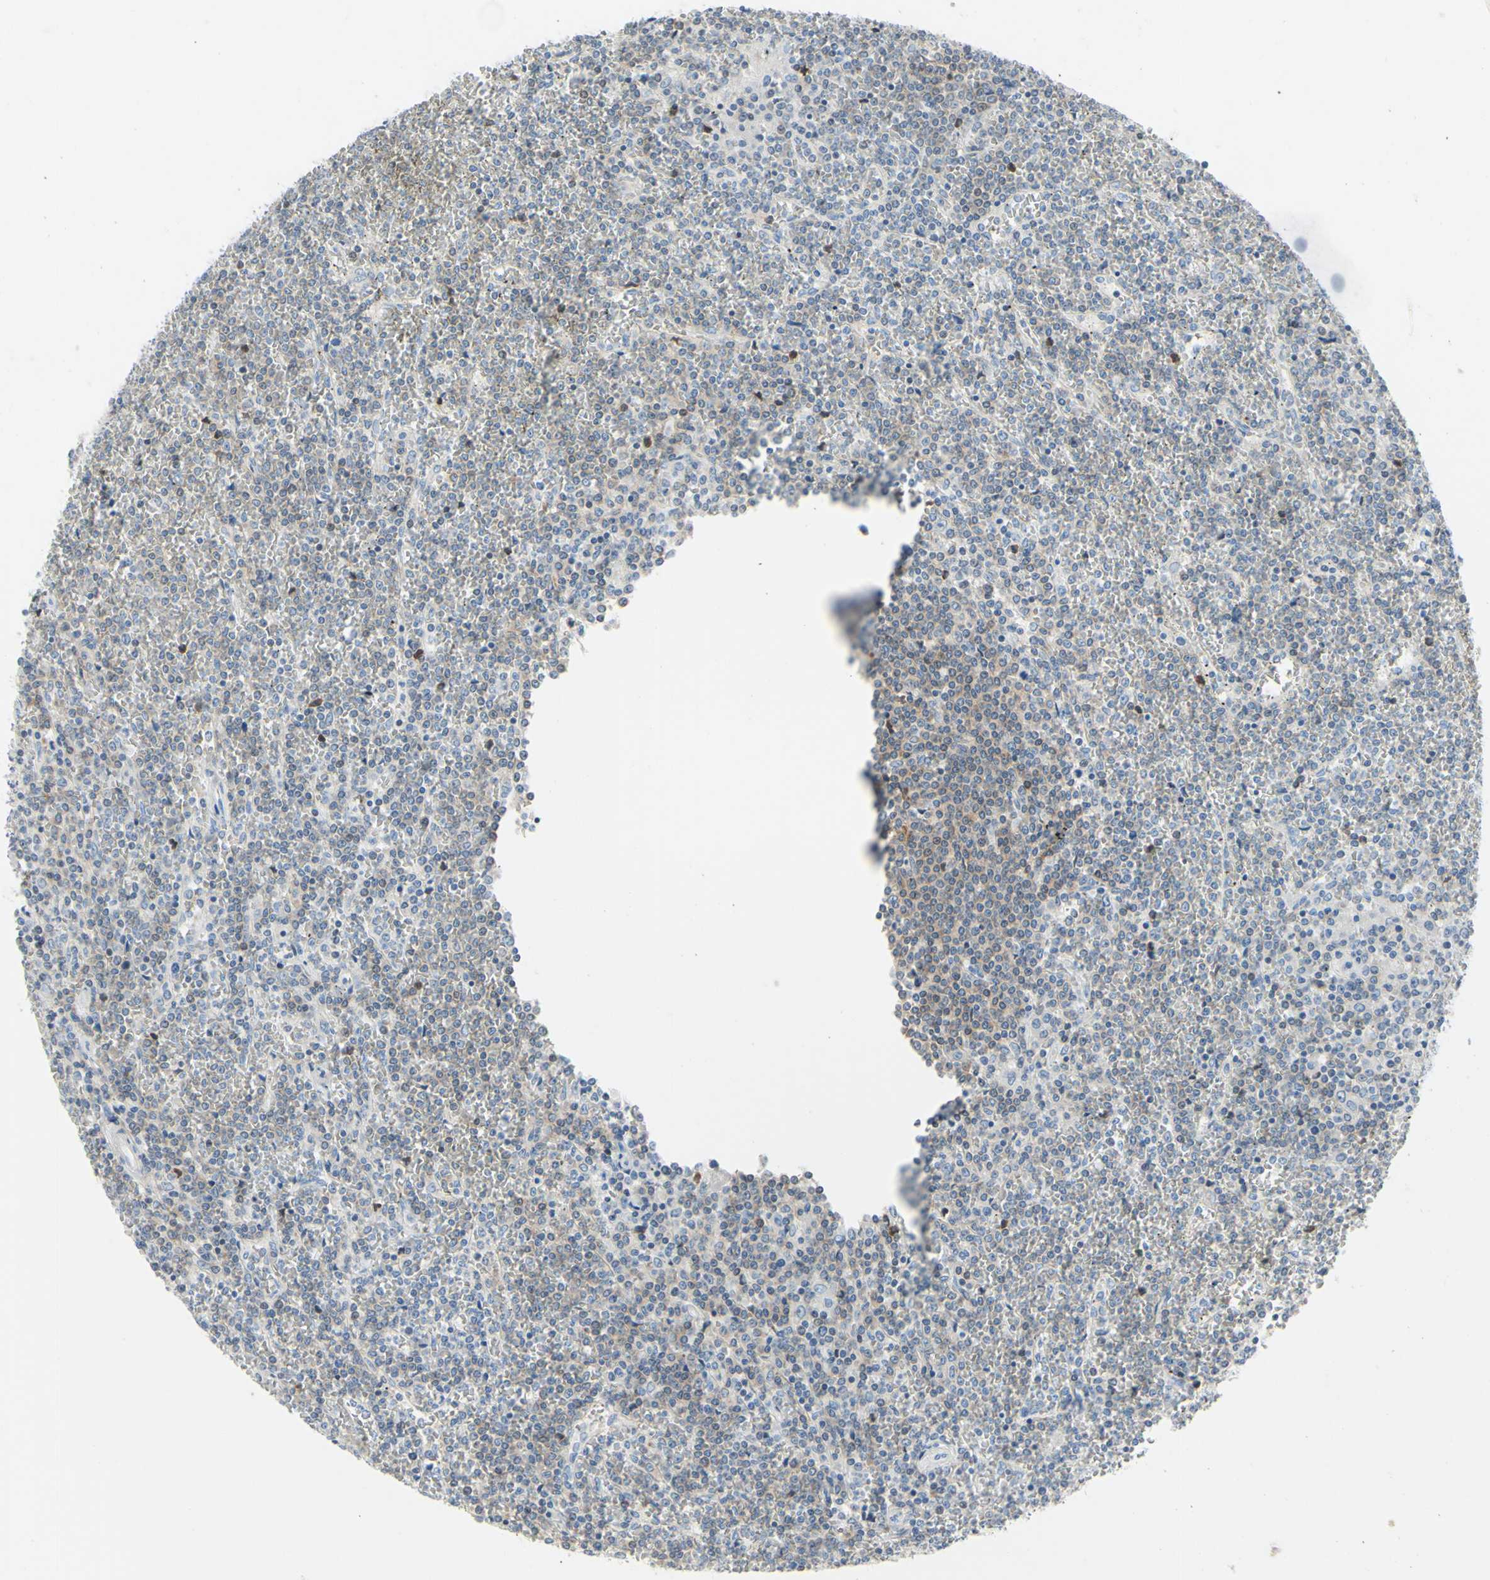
{"staining": {"intensity": "weak", "quantity": "25%-75%", "location": "cytoplasmic/membranous"}, "tissue": "lymphoma", "cell_type": "Tumor cells", "image_type": "cancer", "snomed": [{"axis": "morphology", "description": "Malignant lymphoma, non-Hodgkin's type, Low grade"}, {"axis": "topography", "description": "Spleen"}], "caption": "Immunohistochemical staining of human low-grade malignant lymphoma, non-Hodgkin's type exhibits low levels of weak cytoplasmic/membranous staining in approximately 25%-75% of tumor cells.", "gene": "MUC1", "patient": {"sex": "female", "age": 19}}